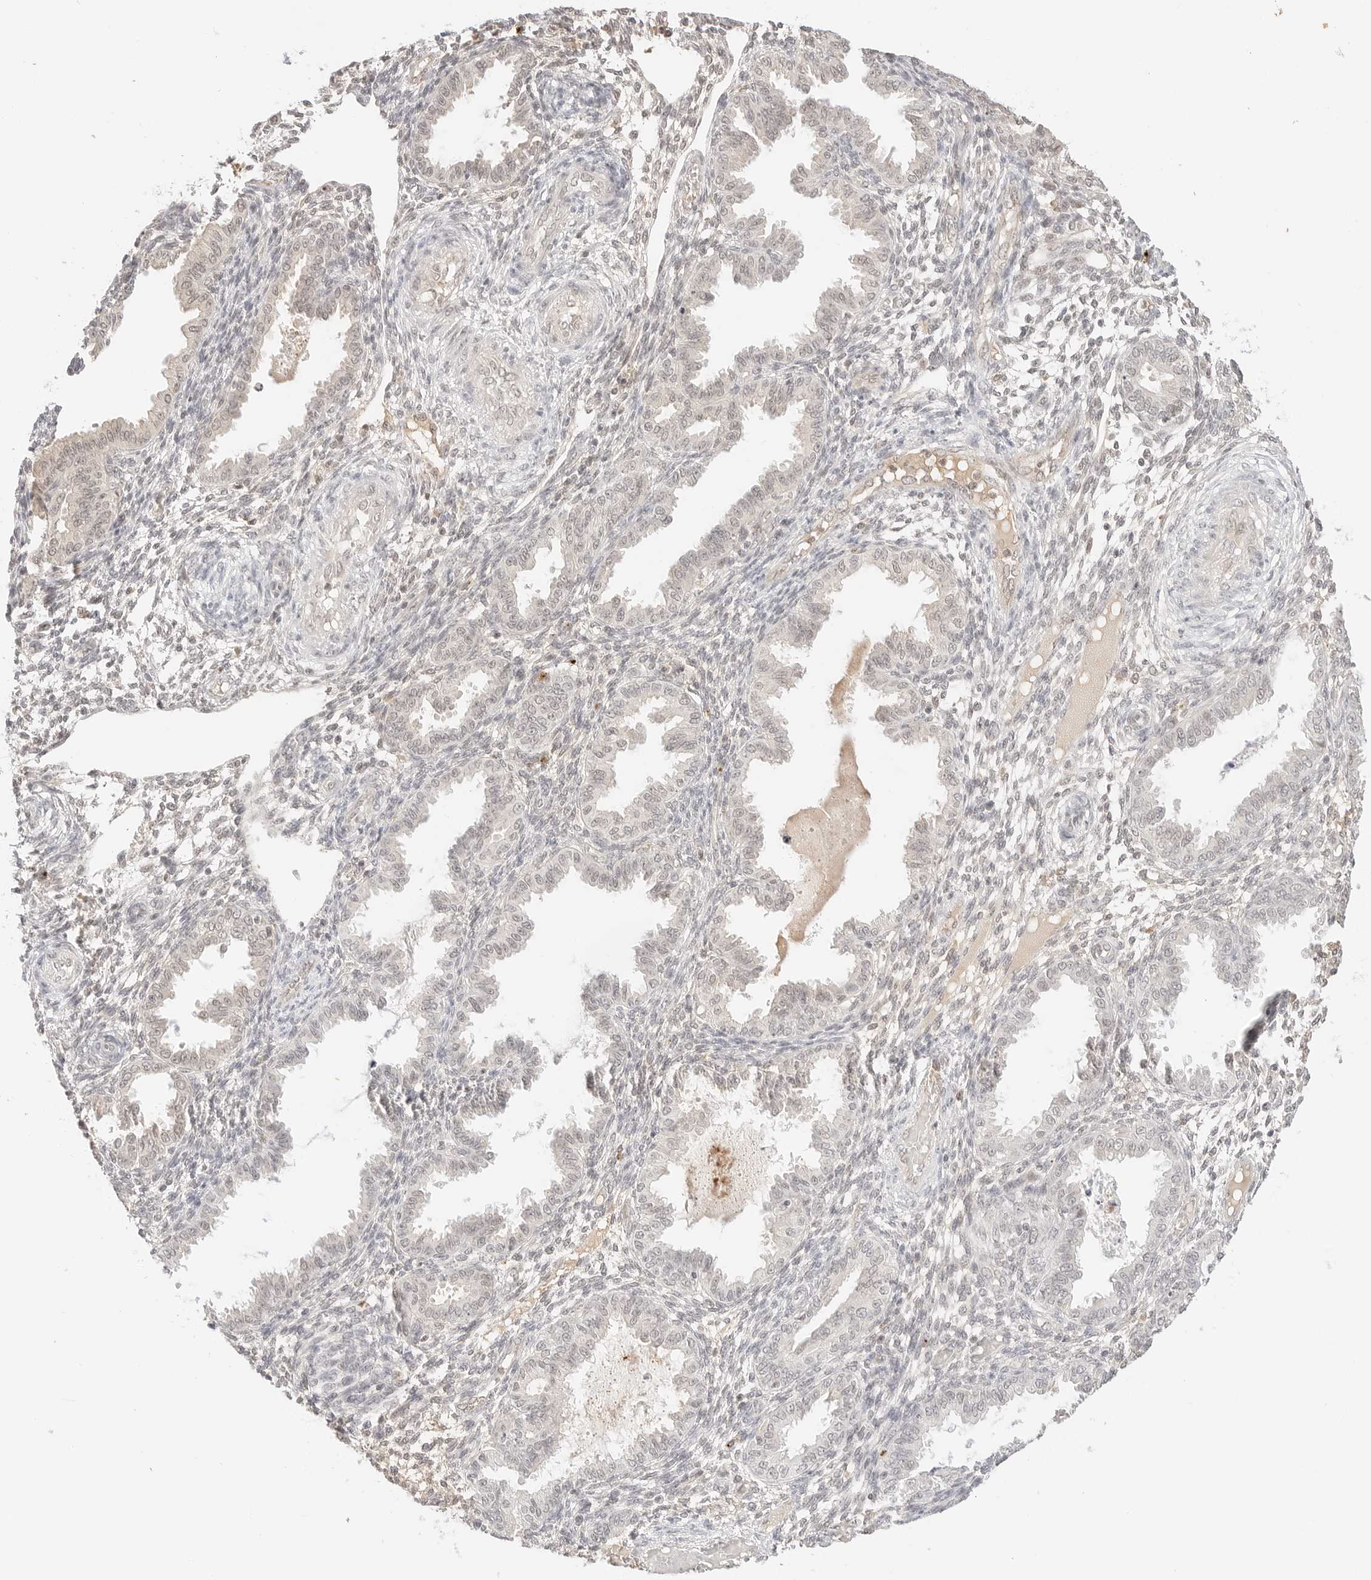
{"staining": {"intensity": "weak", "quantity": "25%-75%", "location": "nuclear"}, "tissue": "endometrium", "cell_type": "Cells in endometrial stroma", "image_type": "normal", "snomed": [{"axis": "morphology", "description": "Normal tissue, NOS"}, {"axis": "topography", "description": "Endometrium"}], "caption": "Immunohistochemical staining of unremarkable human endometrium exhibits weak nuclear protein expression in approximately 25%-75% of cells in endometrial stroma. The staining is performed using DAB (3,3'-diaminobenzidine) brown chromogen to label protein expression. The nuclei are counter-stained blue using hematoxylin.", "gene": "RPS6KL1", "patient": {"sex": "female", "age": 33}}